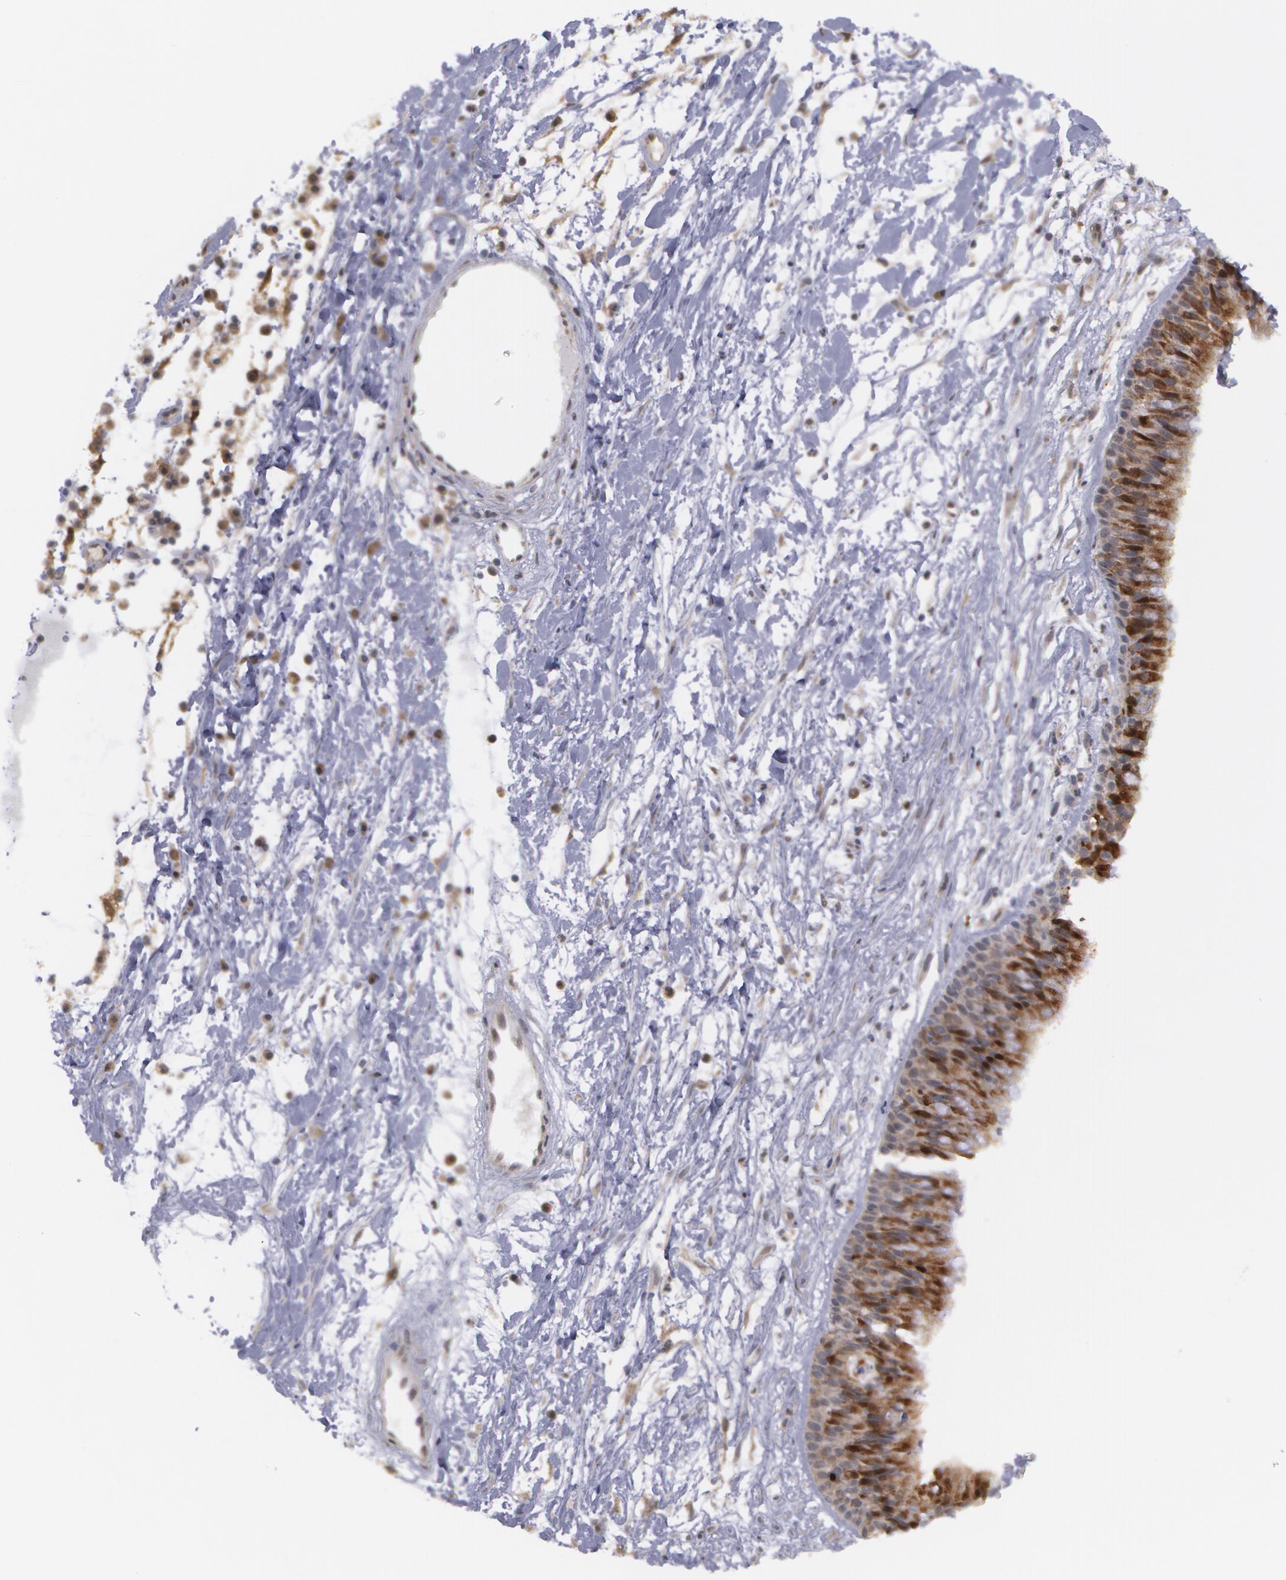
{"staining": {"intensity": "strong", "quantity": "25%-75%", "location": "cytoplasmic/membranous"}, "tissue": "nasopharynx", "cell_type": "Respiratory epithelial cells", "image_type": "normal", "snomed": [{"axis": "morphology", "description": "Normal tissue, NOS"}, {"axis": "topography", "description": "Nasopharynx"}], "caption": "Brown immunohistochemical staining in benign nasopharynx reveals strong cytoplasmic/membranous expression in about 25%-75% of respiratory epithelial cells. (brown staining indicates protein expression, while blue staining denotes nuclei).", "gene": "TXNRD1", "patient": {"sex": "male", "age": 13}}